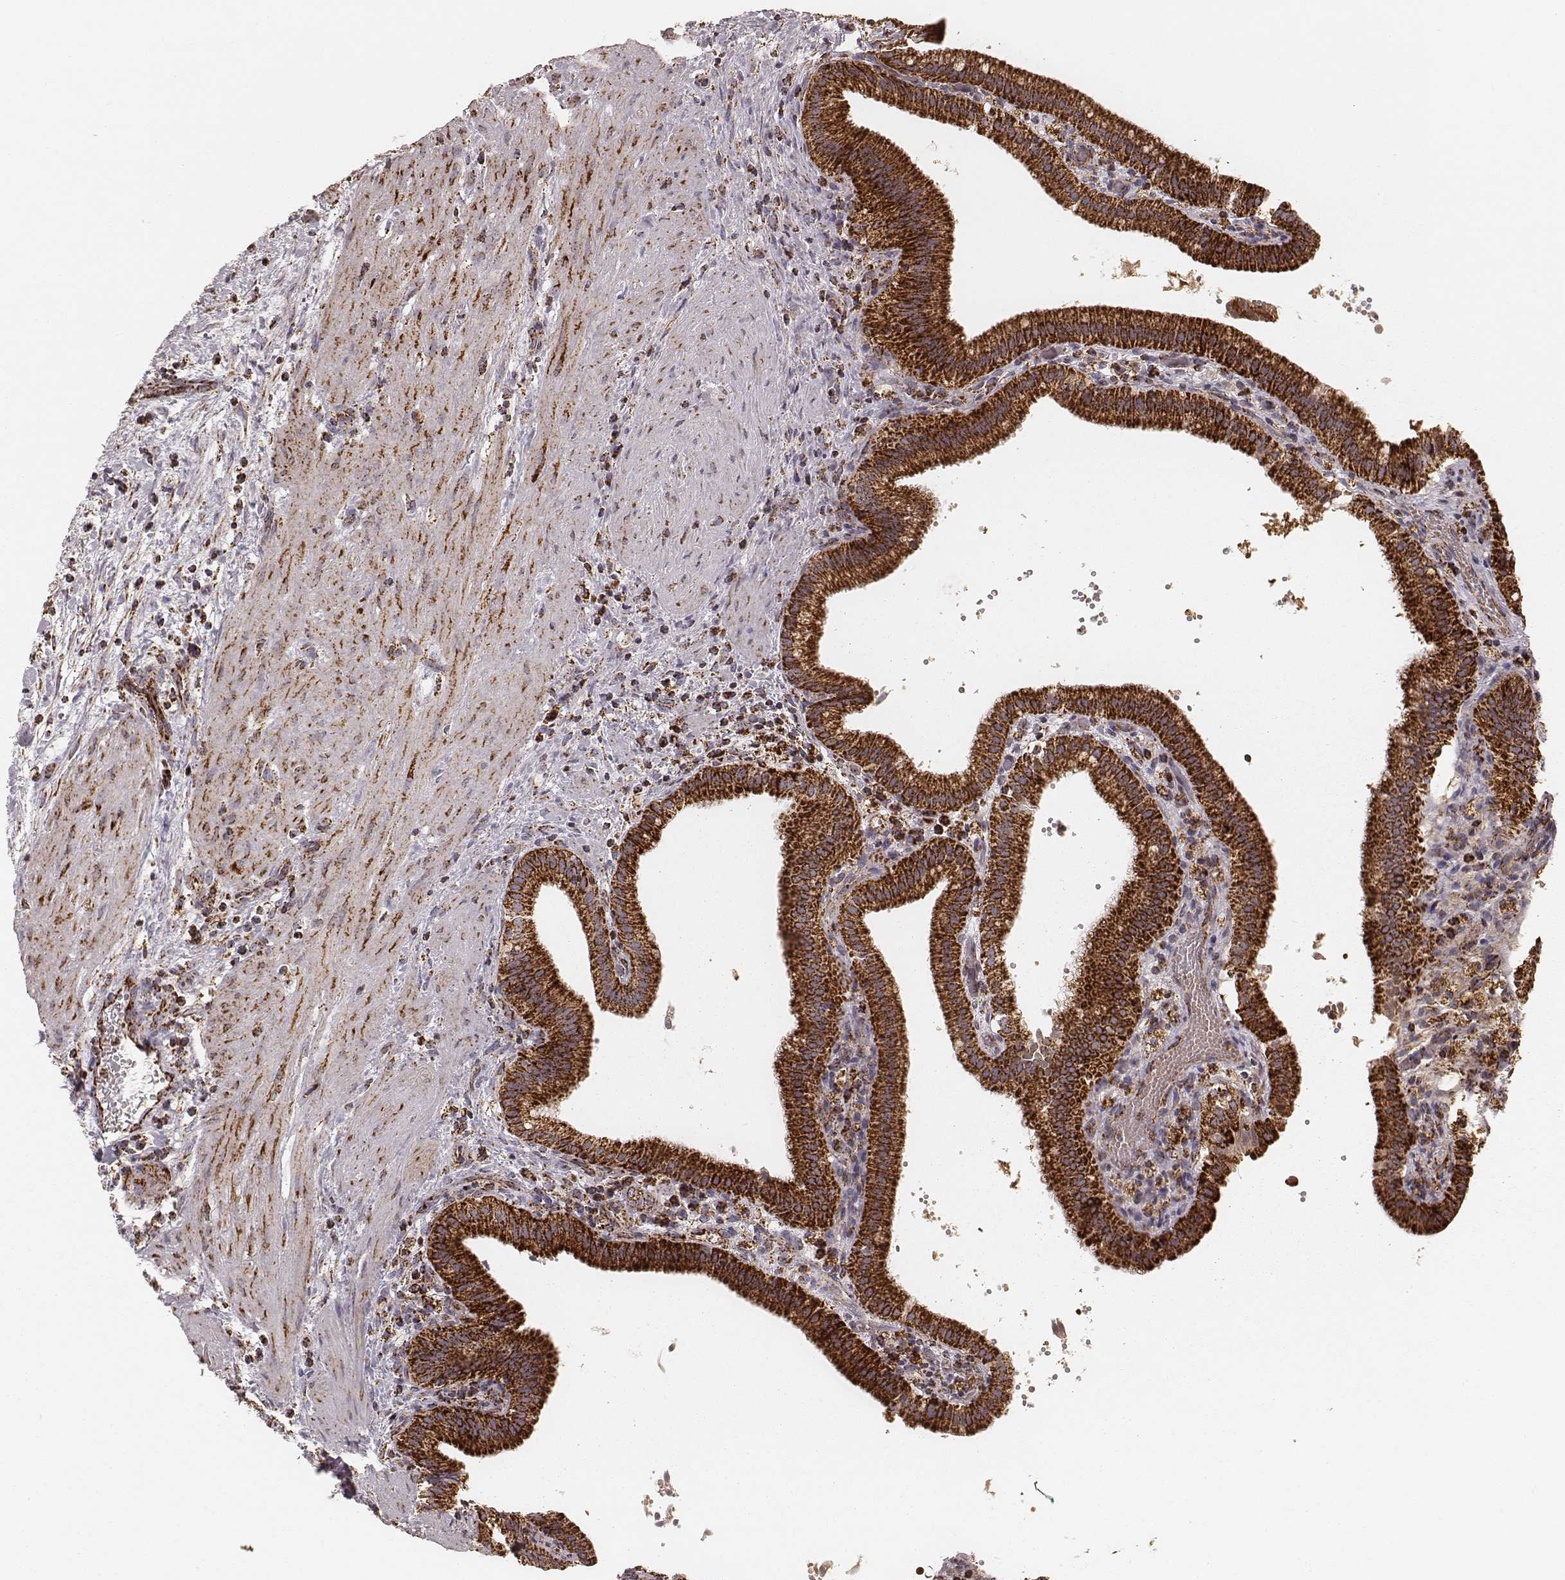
{"staining": {"intensity": "strong", "quantity": ">75%", "location": "cytoplasmic/membranous"}, "tissue": "gallbladder", "cell_type": "Glandular cells", "image_type": "normal", "snomed": [{"axis": "morphology", "description": "Normal tissue, NOS"}, {"axis": "topography", "description": "Gallbladder"}], "caption": "About >75% of glandular cells in normal human gallbladder show strong cytoplasmic/membranous protein staining as visualized by brown immunohistochemical staining.", "gene": "CS", "patient": {"sex": "male", "age": 42}}